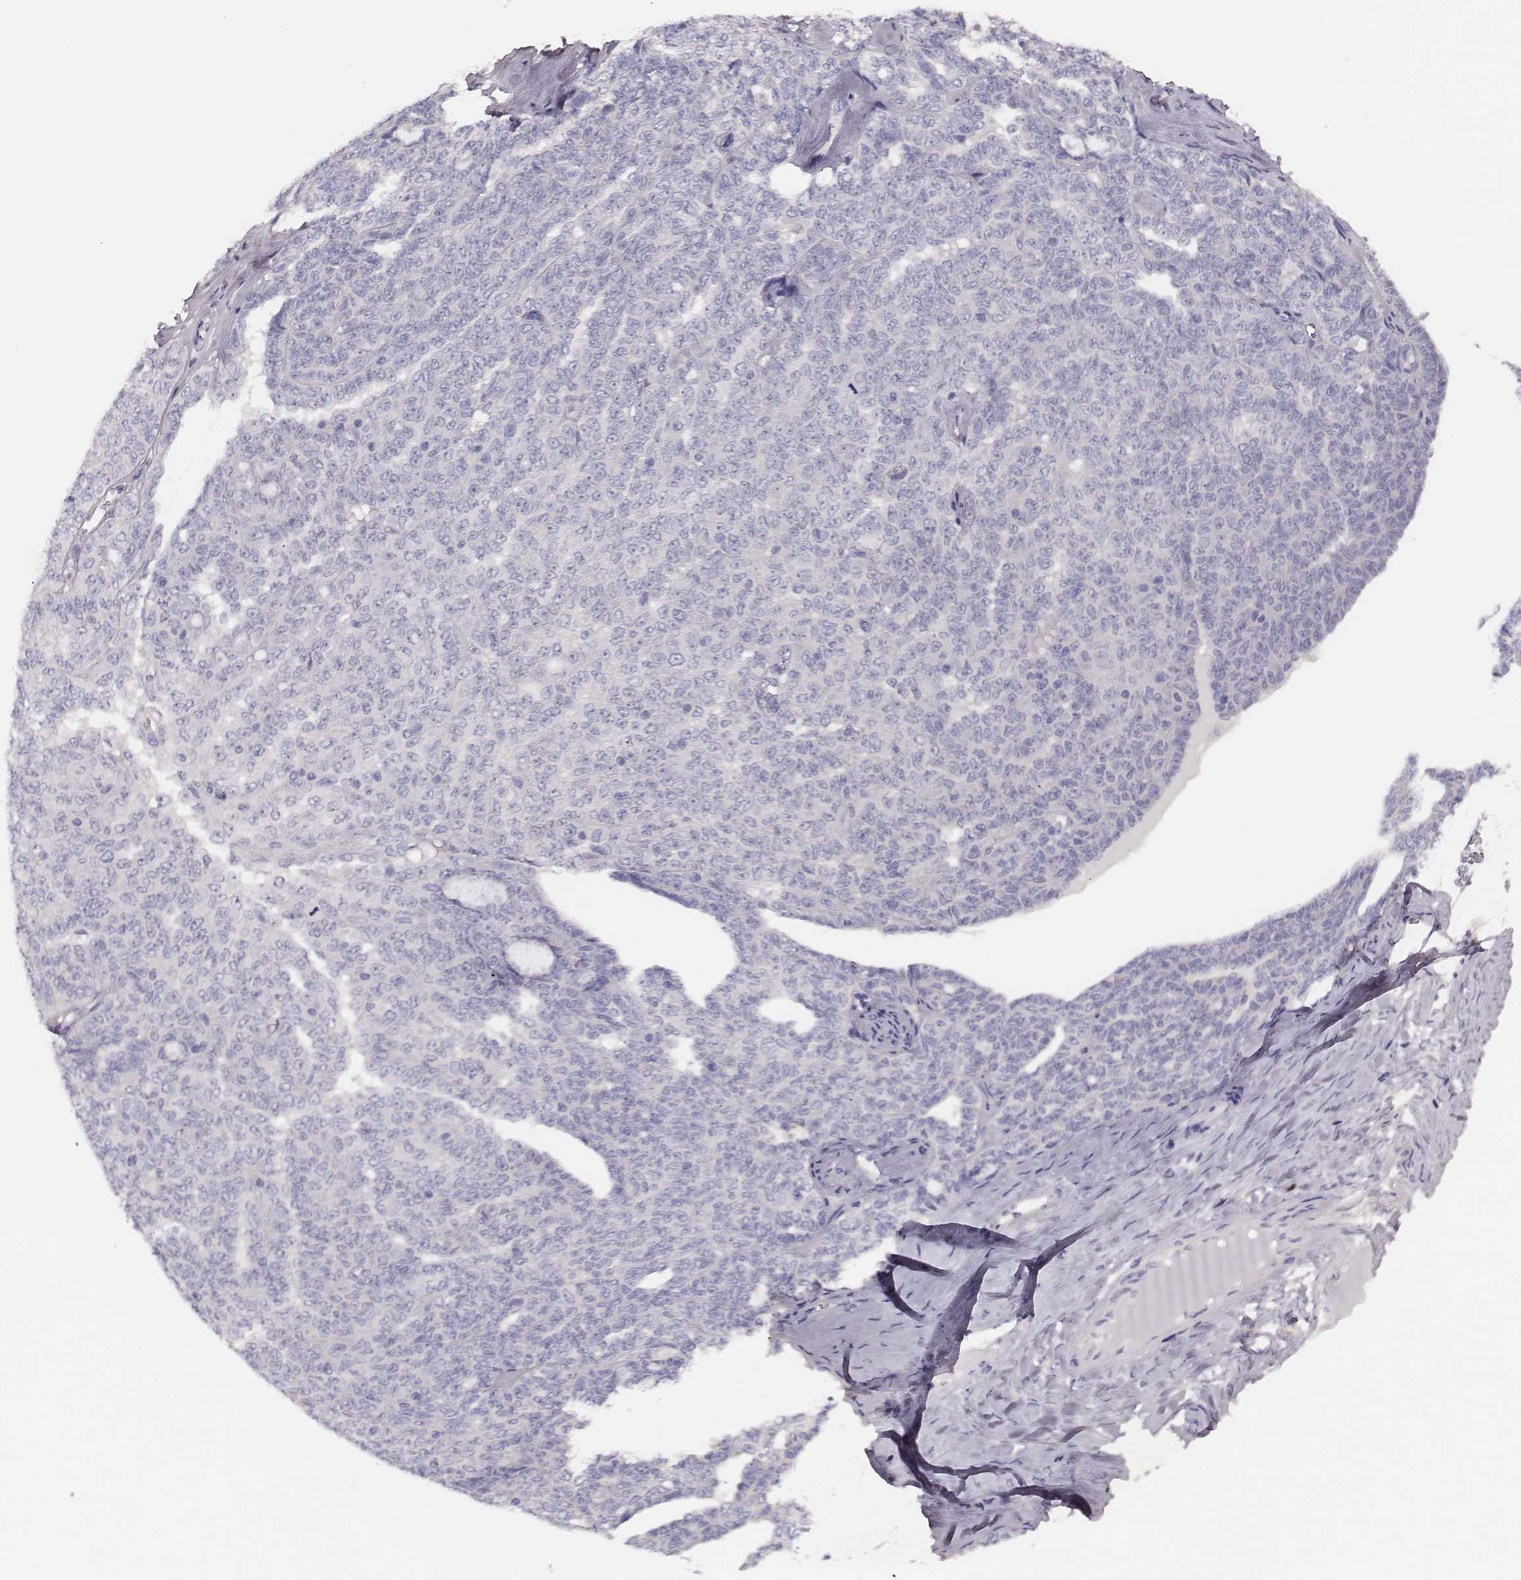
{"staining": {"intensity": "negative", "quantity": "none", "location": "none"}, "tissue": "ovarian cancer", "cell_type": "Tumor cells", "image_type": "cancer", "snomed": [{"axis": "morphology", "description": "Cystadenocarcinoma, serous, NOS"}, {"axis": "topography", "description": "Ovary"}], "caption": "Immunohistochemistry of human serous cystadenocarcinoma (ovarian) shows no staining in tumor cells.", "gene": "P2RY10", "patient": {"sex": "female", "age": 71}}